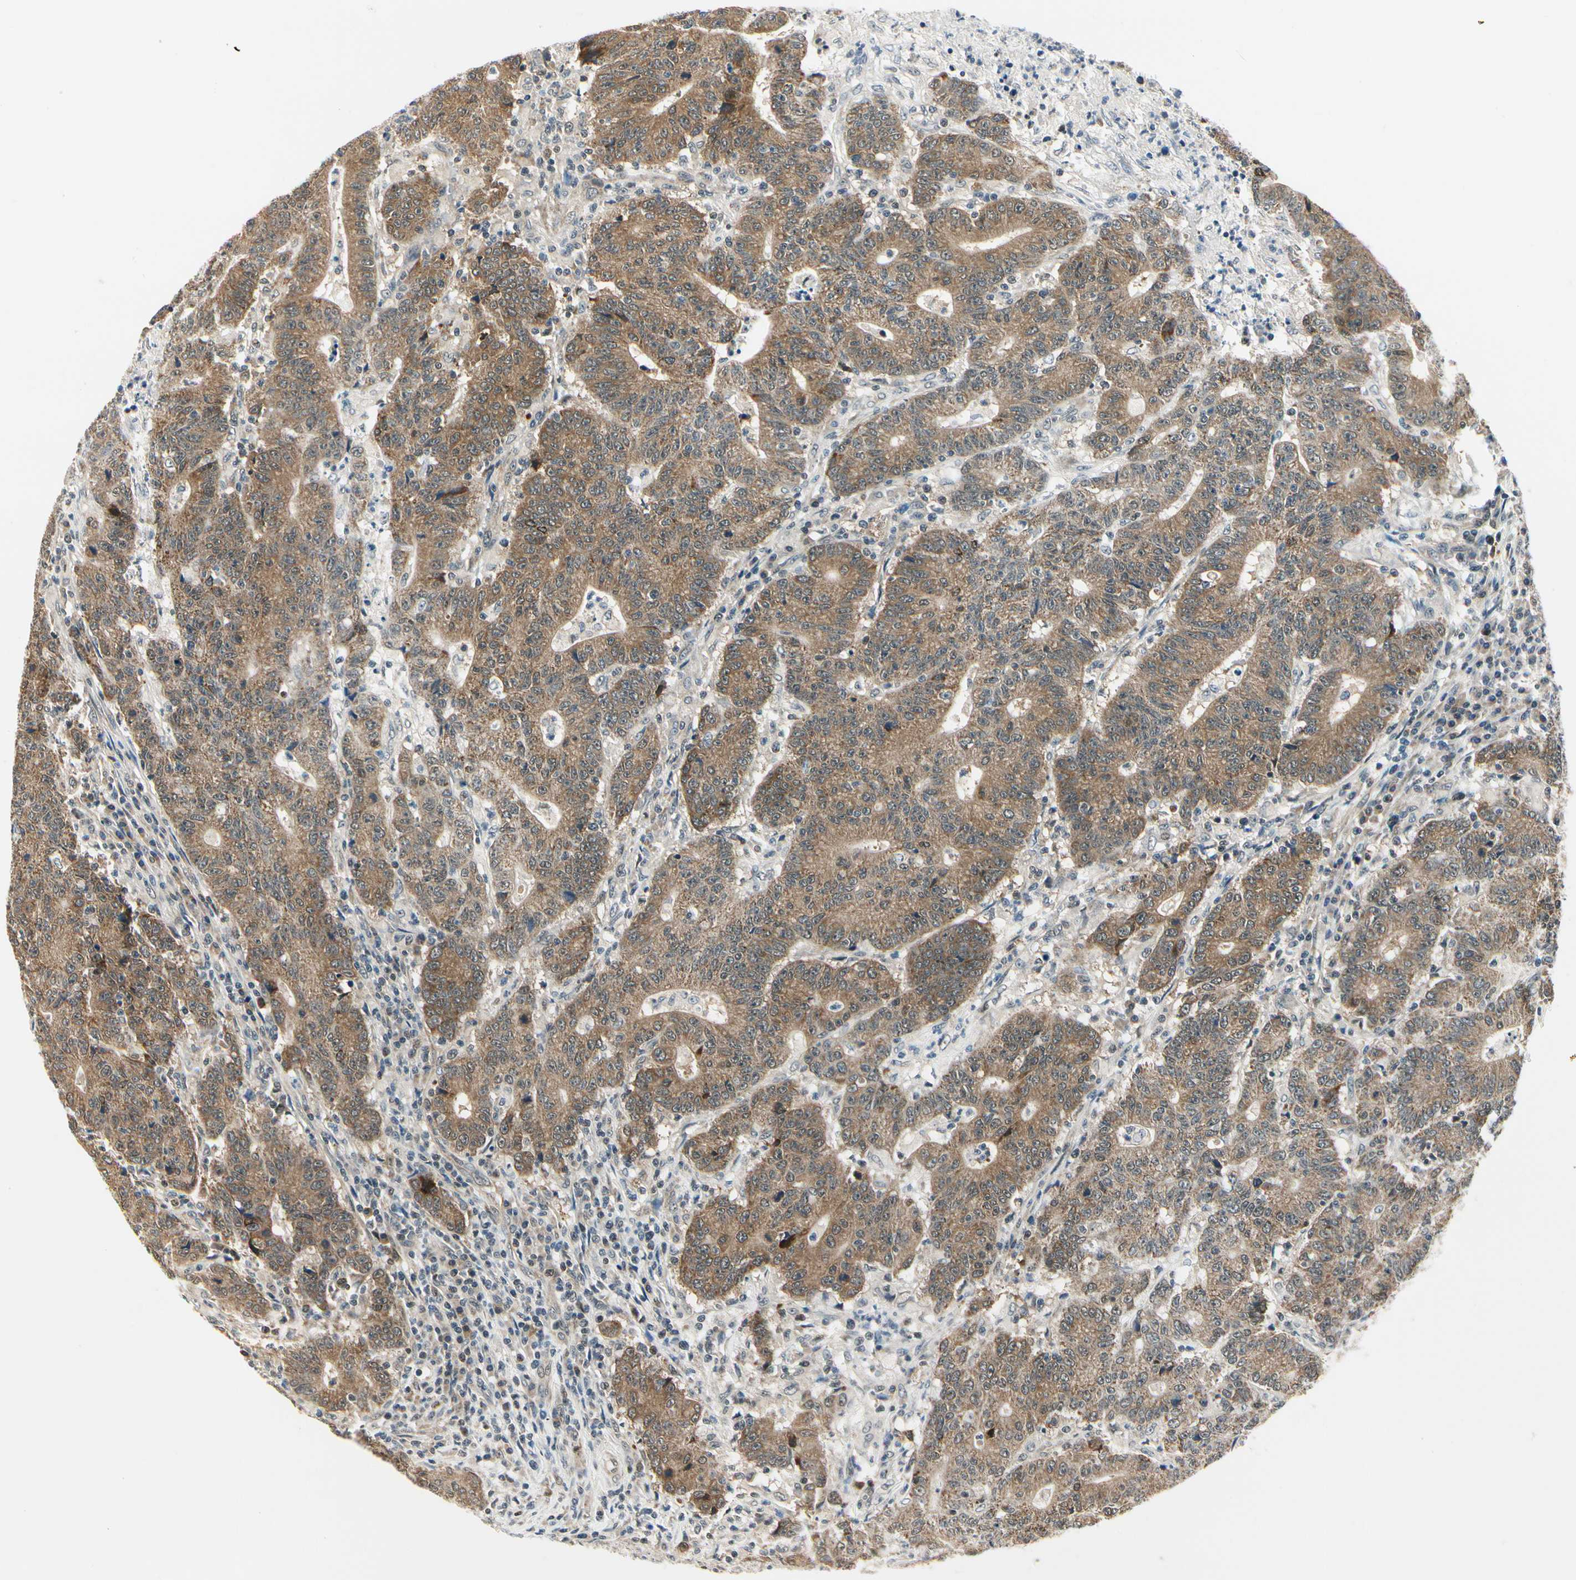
{"staining": {"intensity": "strong", "quantity": ">75%", "location": "cytoplasmic/membranous"}, "tissue": "colorectal cancer", "cell_type": "Tumor cells", "image_type": "cancer", "snomed": [{"axis": "morphology", "description": "Normal tissue, NOS"}, {"axis": "morphology", "description": "Adenocarcinoma, NOS"}, {"axis": "topography", "description": "Colon"}], "caption": "An image showing strong cytoplasmic/membranous positivity in approximately >75% of tumor cells in colorectal cancer (adenocarcinoma), as visualized by brown immunohistochemical staining.", "gene": "PDK2", "patient": {"sex": "female", "age": 75}}